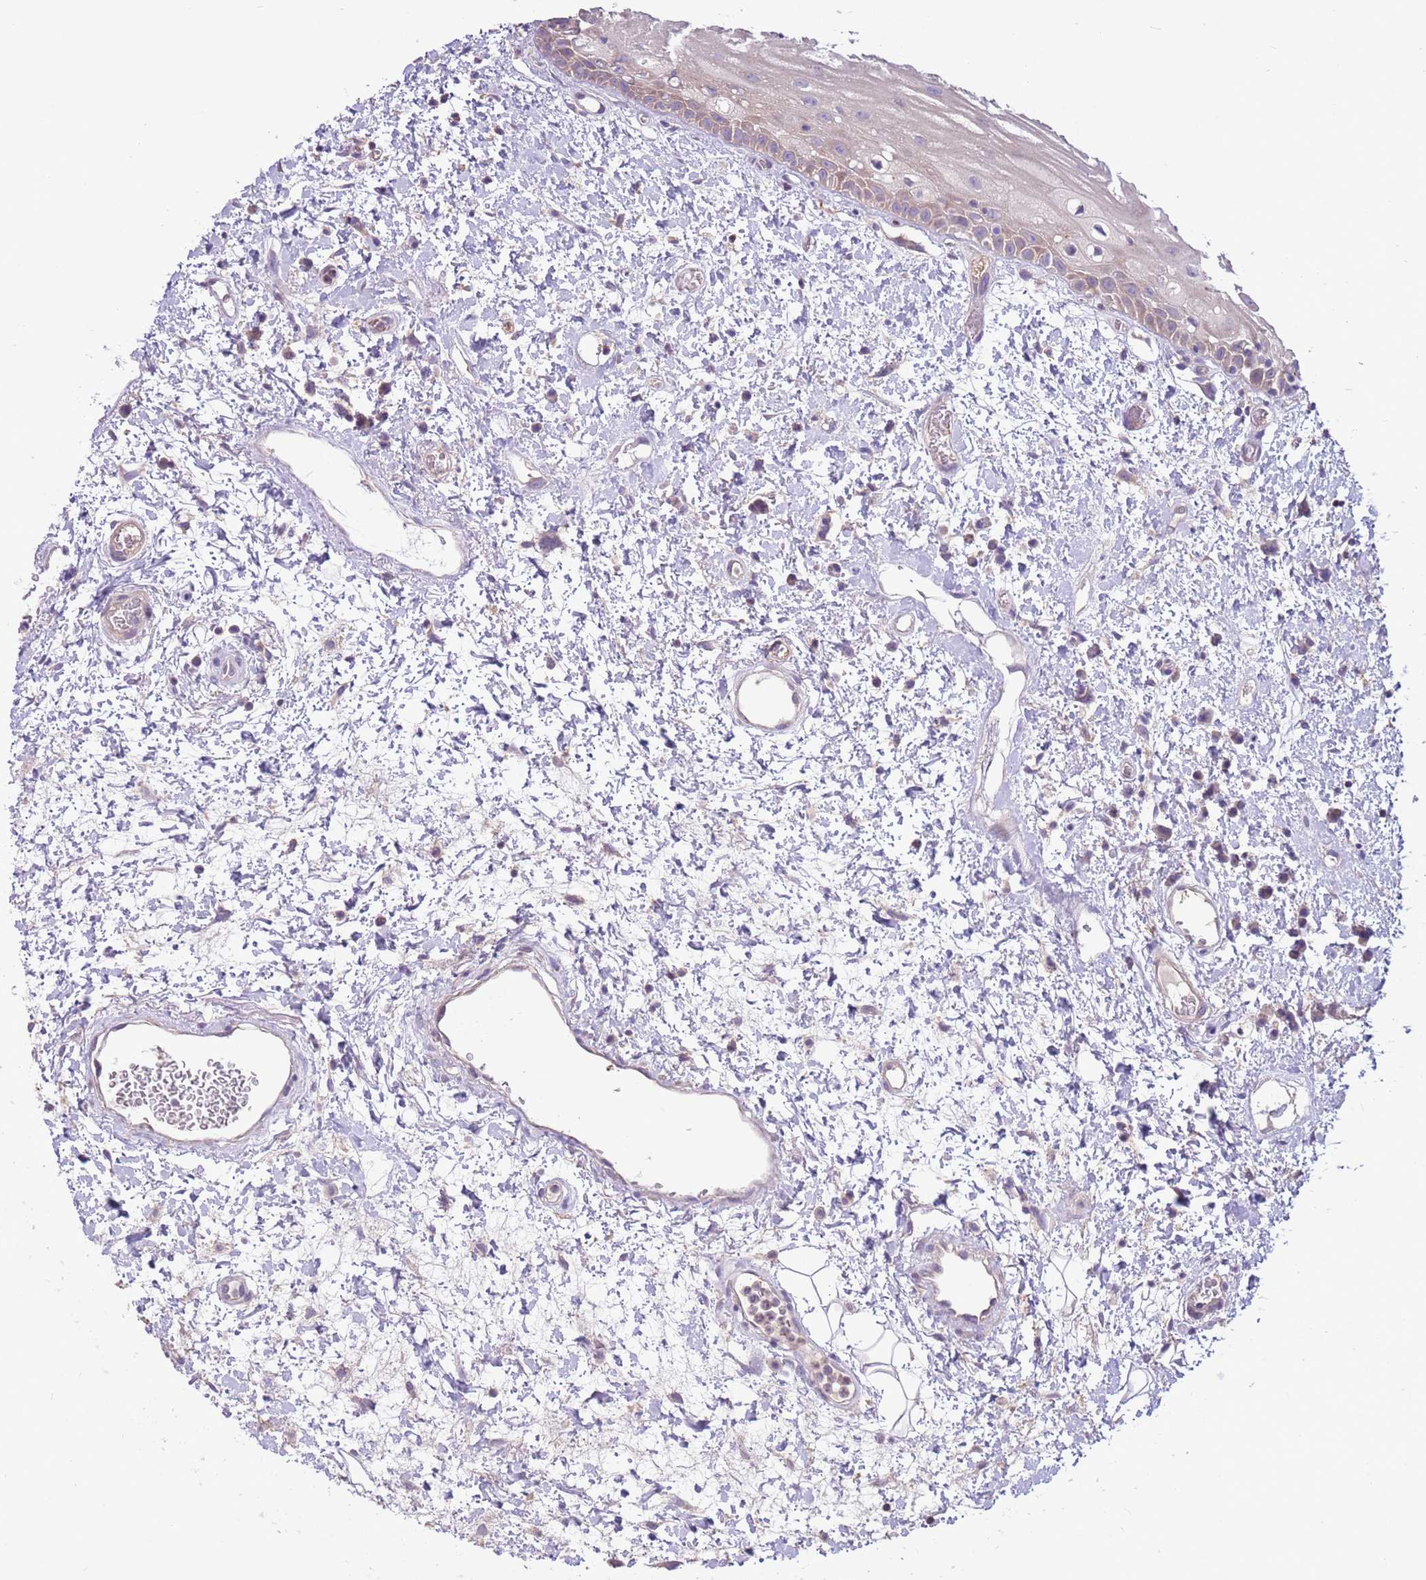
{"staining": {"intensity": "weak", "quantity": "25%-75%", "location": "cytoplasmic/membranous"}, "tissue": "oral mucosa", "cell_type": "Squamous epithelial cells", "image_type": "normal", "snomed": [{"axis": "morphology", "description": "Normal tissue, NOS"}, {"axis": "topography", "description": "Oral tissue"}], "caption": "Immunohistochemical staining of benign human oral mucosa demonstrates weak cytoplasmic/membranous protein expression in about 25%-75% of squamous epithelial cells. (DAB IHC, brown staining for protein, blue staining for nuclei).", "gene": "EVA1B", "patient": {"sex": "female", "age": 76}}